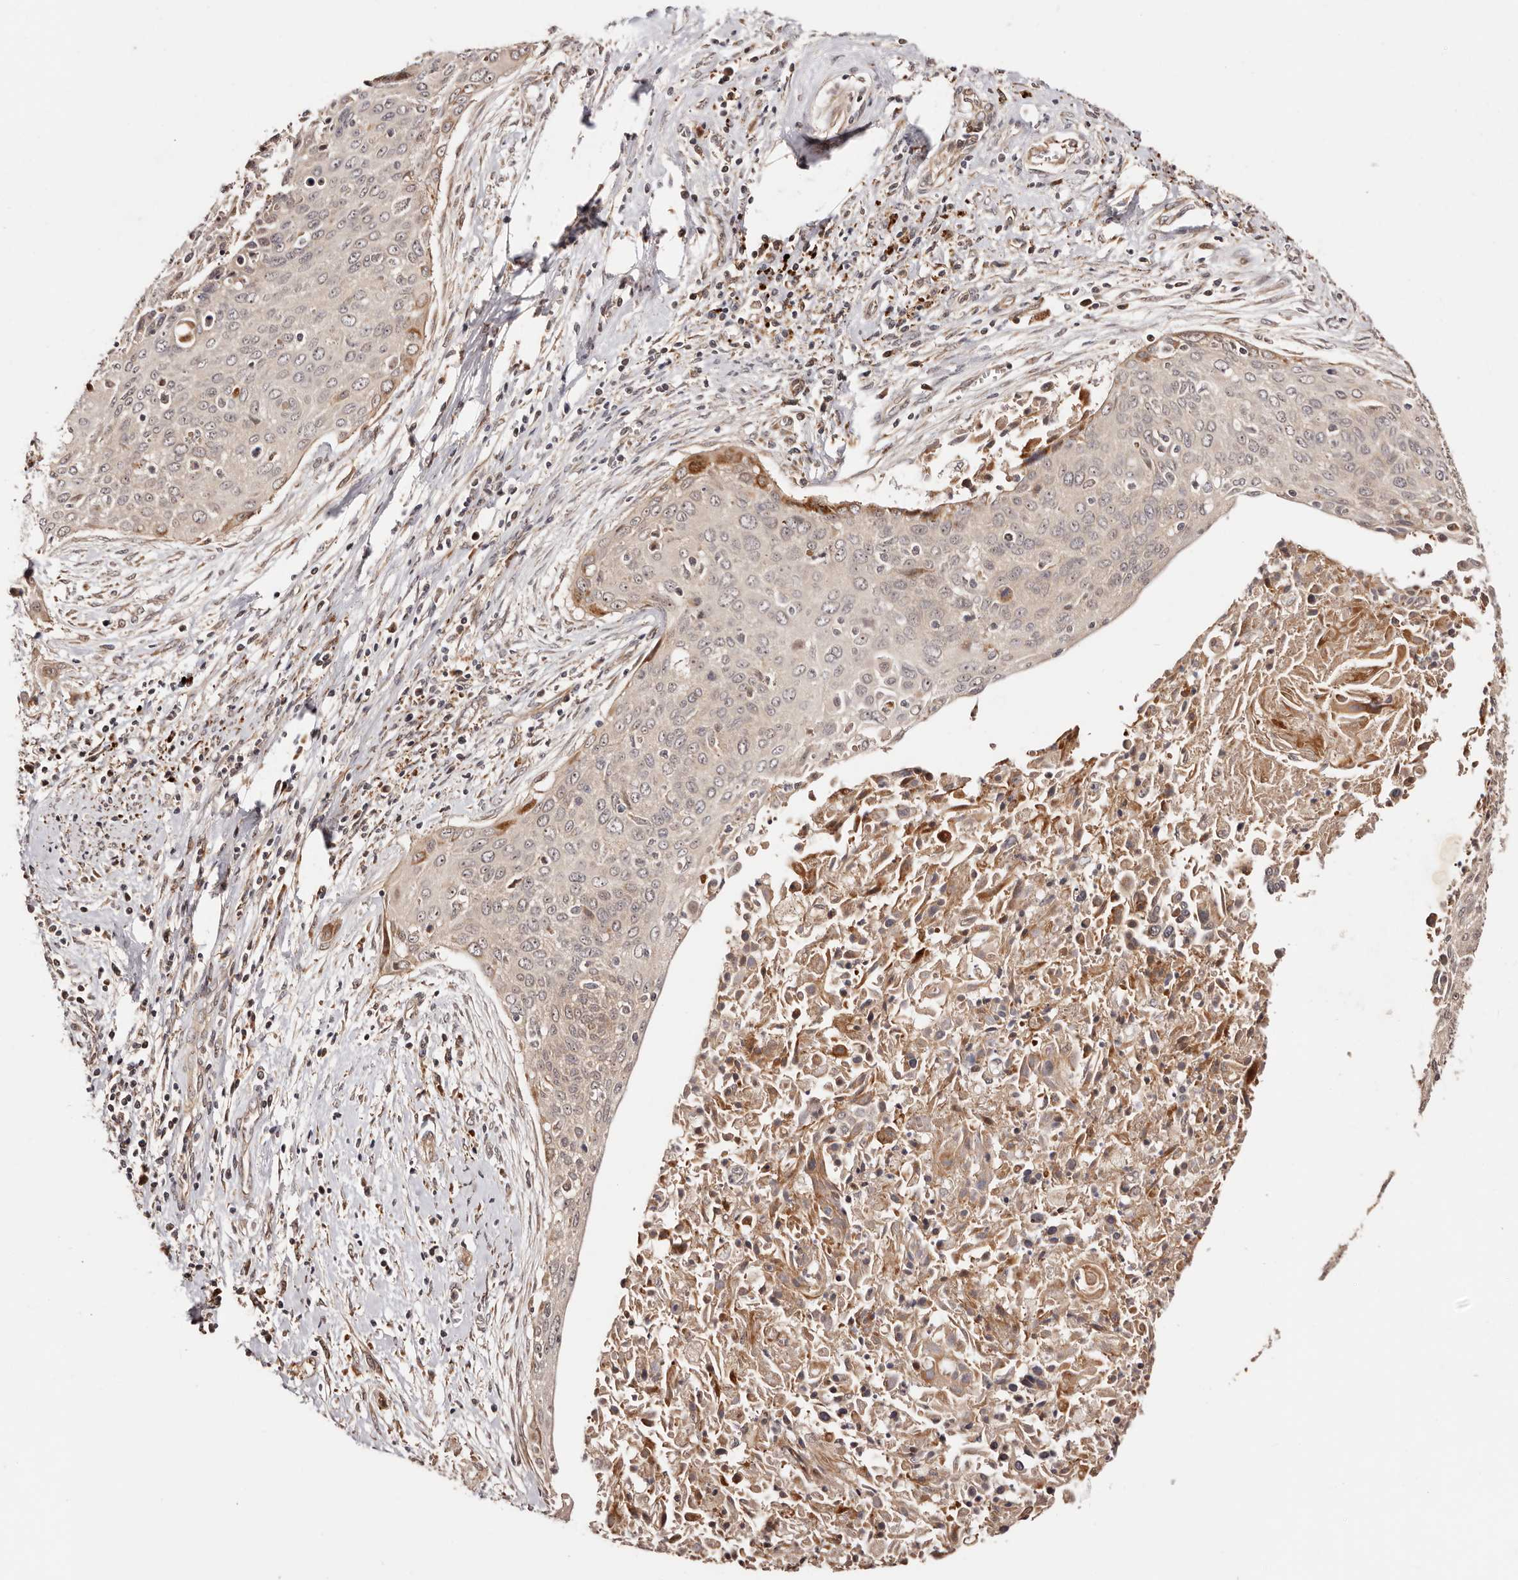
{"staining": {"intensity": "moderate", "quantity": "<25%", "location": "cytoplasmic/membranous"}, "tissue": "cervical cancer", "cell_type": "Tumor cells", "image_type": "cancer", "snomed": [{"axis": "morphology", "description": "Squamous cell carcinoma, NOS"}, {"axis": "topography", "description": "Cervix"}], "caption": "Moderate cytoplasmic/membranous positivity is seen in approximately <25% of tumor cells in cervical cancer (squamous cell carcinoma).", "gene": "PTPN22", "patient": {"sex": "female", "age": 55}}